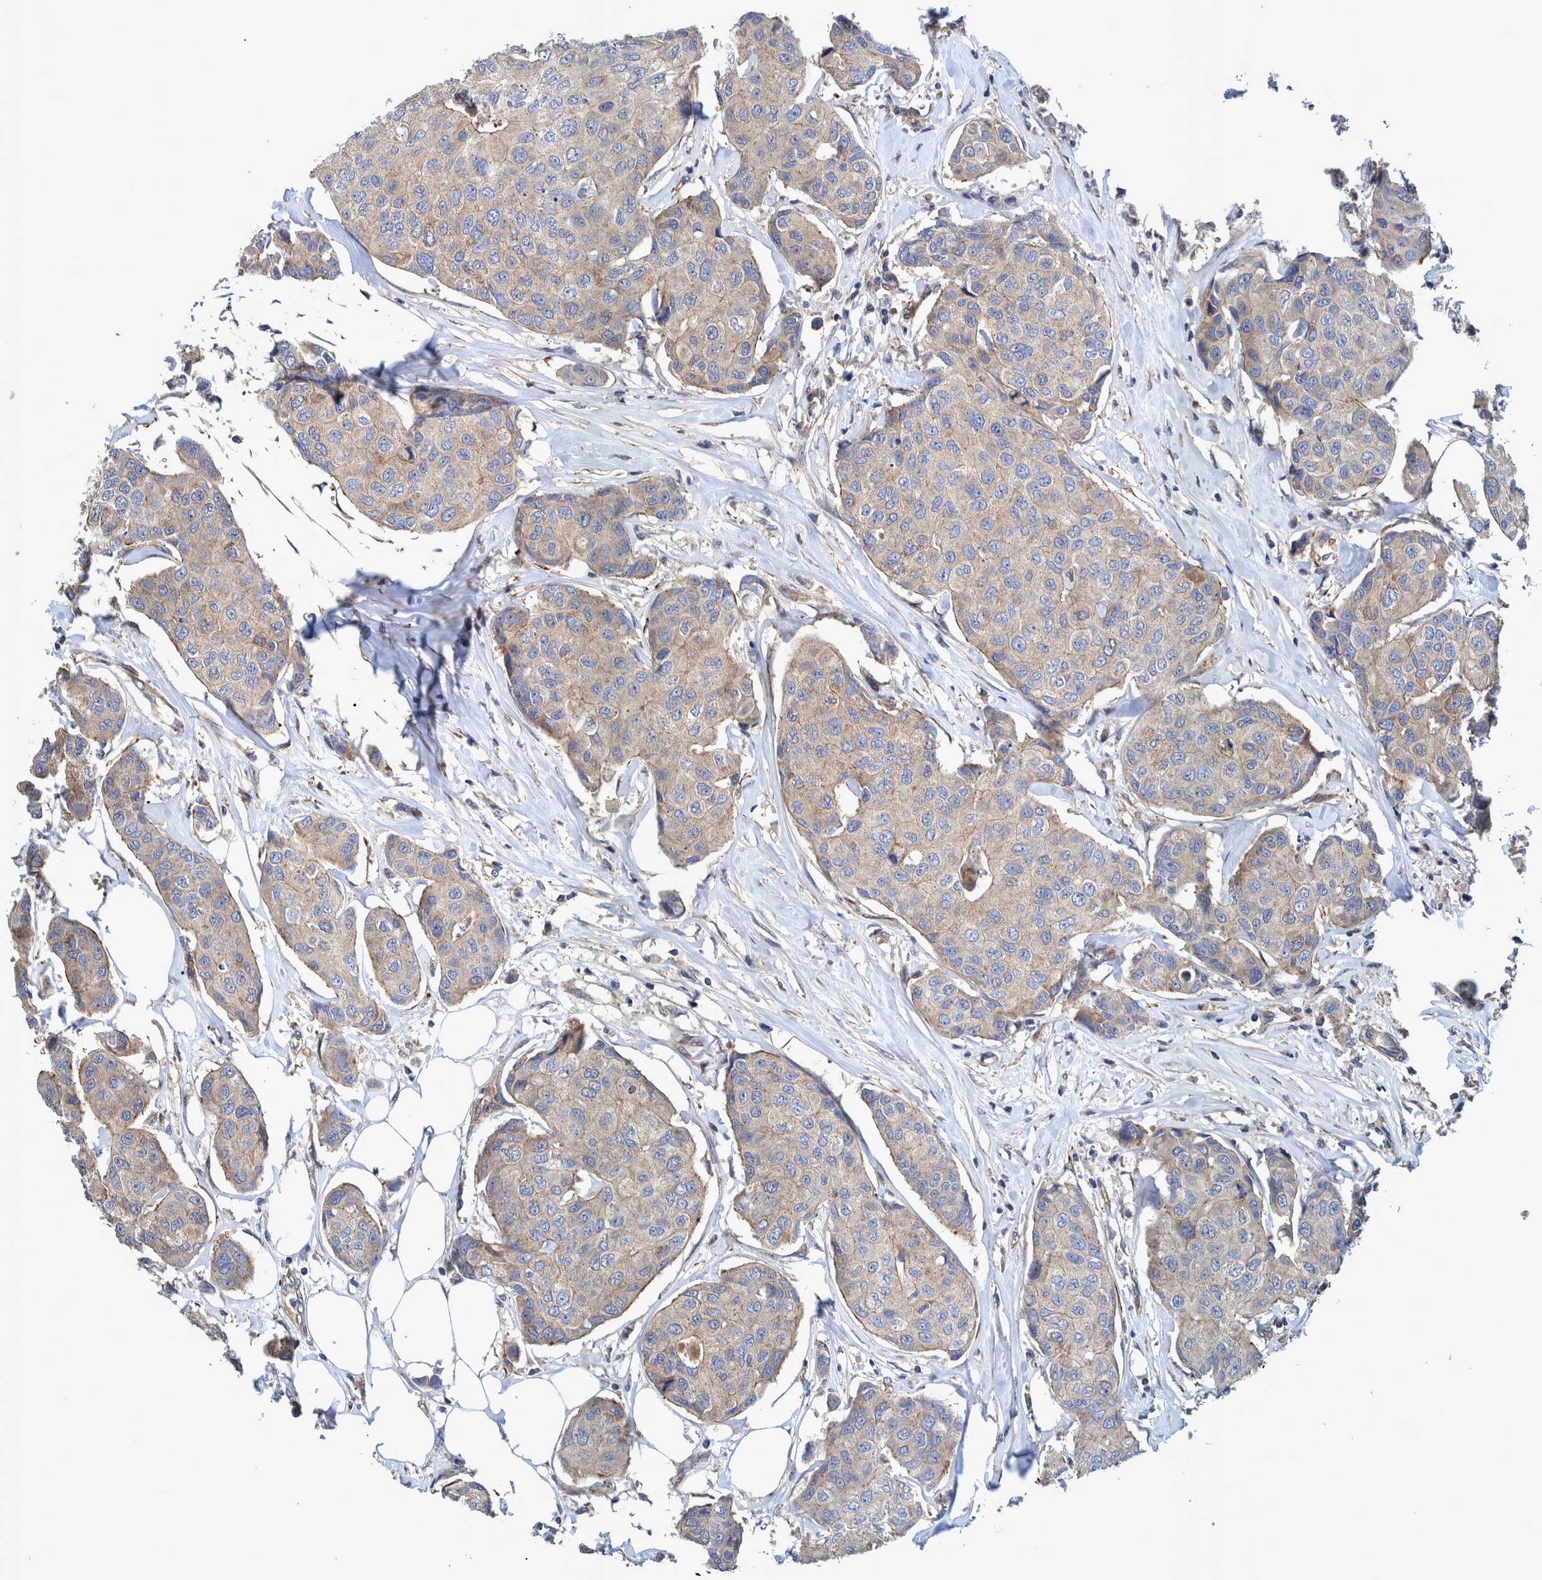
{"staining": {"intensity": "weak", "quantity": ">75%", "location": "cytoplasmic/membranous"}, "tissue": "breast cancer", "cell_type": "Tumor cells", "image_type": "cancer", "snomed": [{"axis": "morphology", "description": "Duct carcinoma"}, {"axis": "topography", "description": "Breast"}], "caption": "A histopathology image of human intraductal carcinoma (breast) stained for a protein exhibits weak cytoplasmic/membranous brown staining in tumor cells. (DAB IHC with brightfield microscopy, high magnification).", "gene": "GRPEL2", "patient": {"sex": "female", "age": 80}}